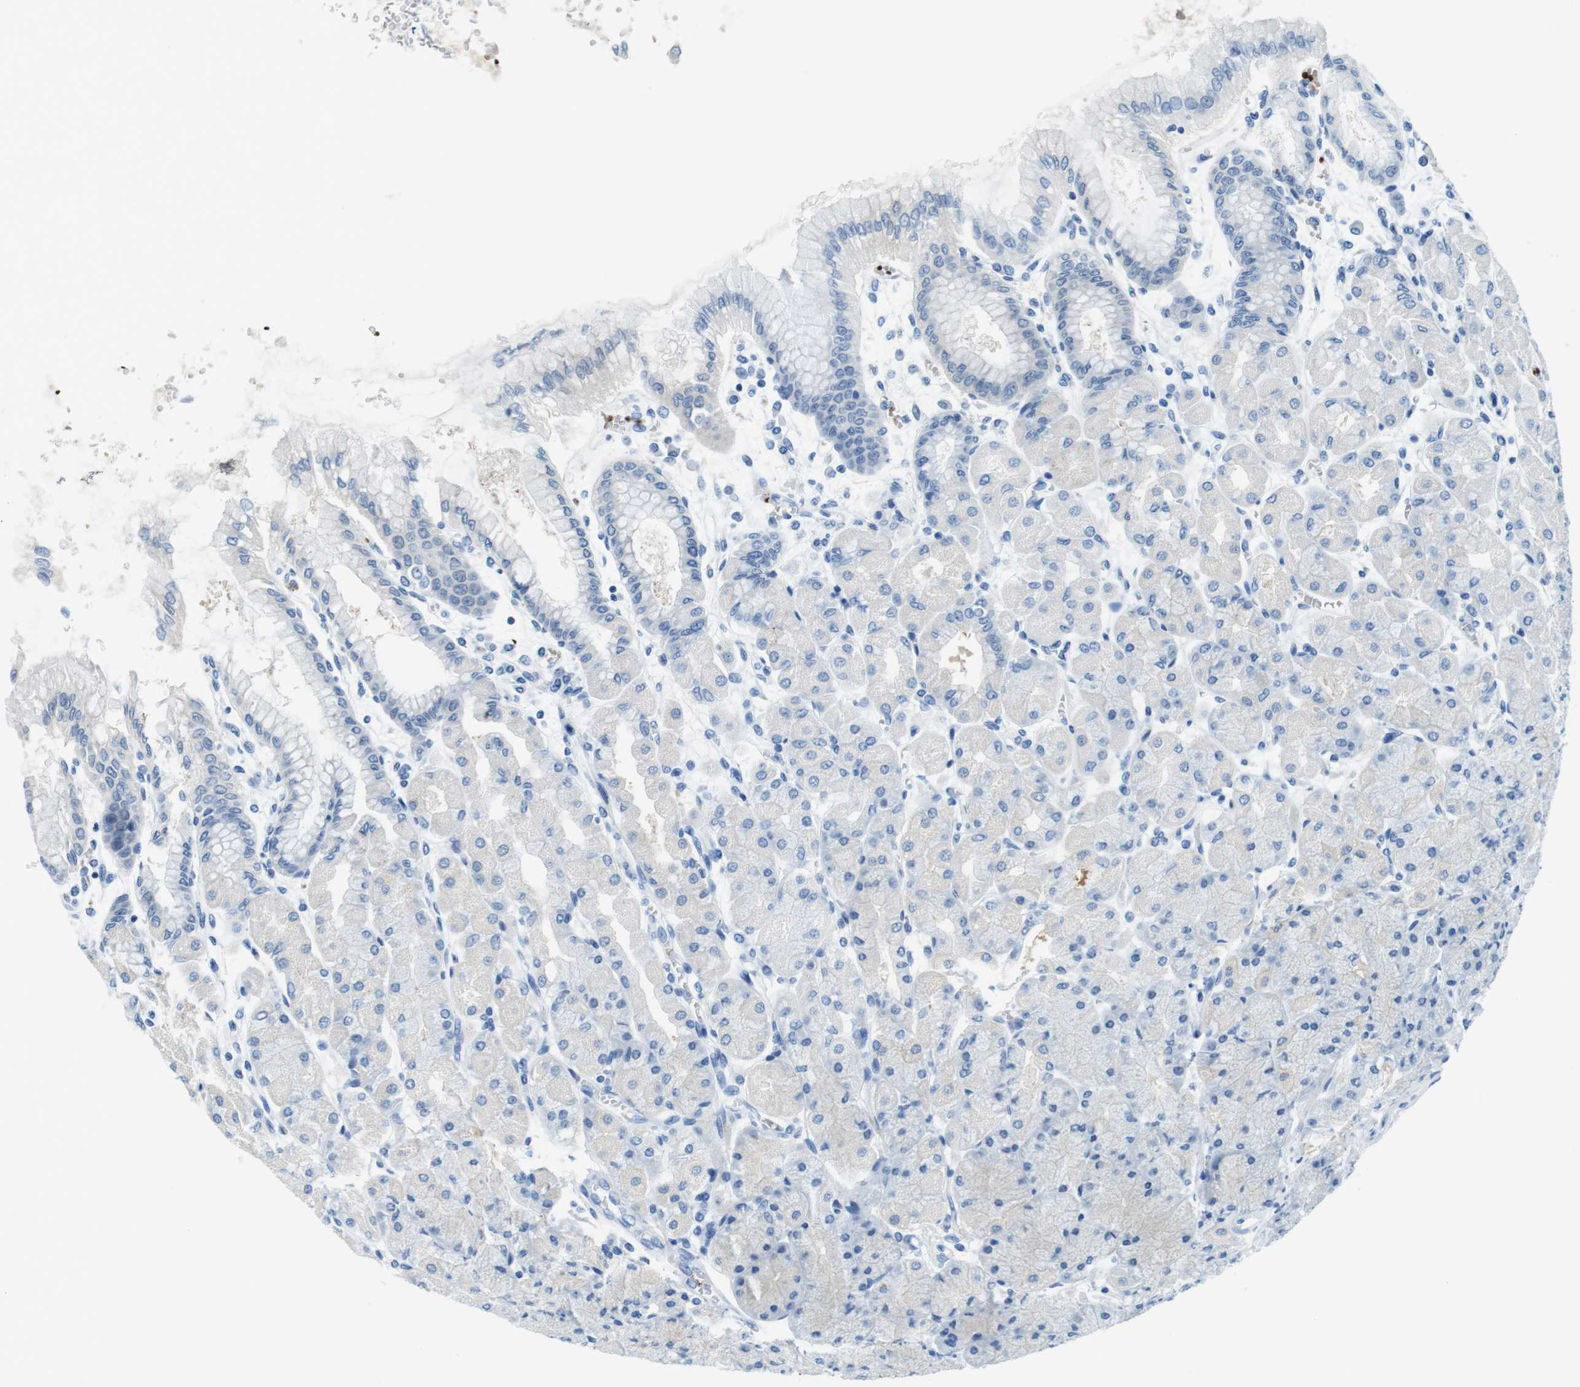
{"staining": {"intensity": "negative", "quantity": "none", "location": "none"}, "tissue": "stomach", "cell_type": "Glandular cells", "image_type": "normal", "snomed": [{"axis": "morphology", "description": "Normal tissue, NOS"}, {"axis": "topography", "description": "Stomach, upper"}], "caption": "DAB (3,3'-diaminobenzidine) immunohistochemical staining of unremarkable human stomach reveals no significant staining in glandular cells. Brightfield microscopy of immunohistochemistry stained with DAB (3,3'-diaminobenzidine) (brown) and hematoxylin (blue), captured at high magnification.", "gene": "TFAP2C", "patient": {"sex": "female", "age": 56}}